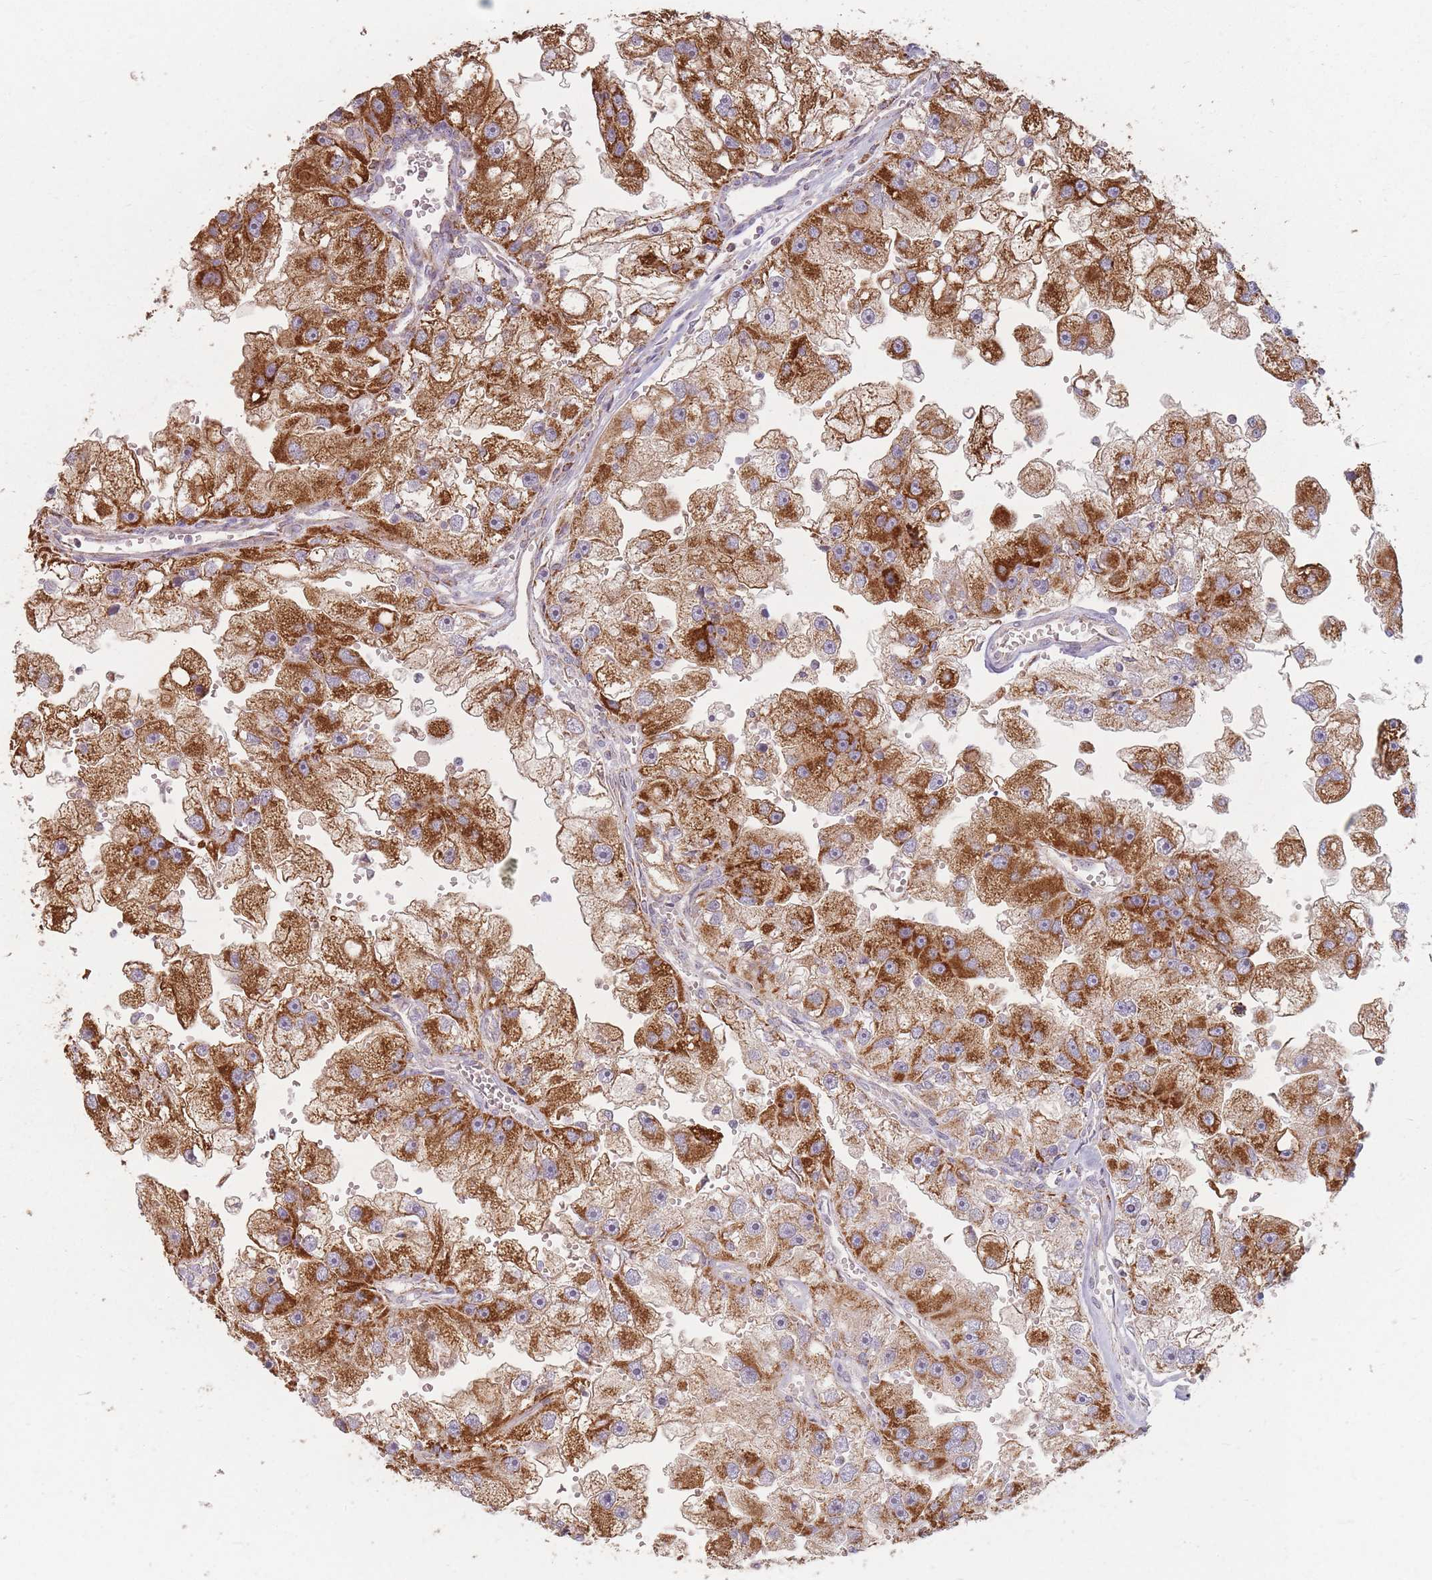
{"staining": {"intensity": "strong", "quantity": ">75%", "location": "cytoplasmic/membranous"}, "tissue": "renal cancer", "cell_type": "Tumor cells", "image_type": "cancer", "snomed": [{"axis": "morphology", "description": "Adenocarcinoma, NOS"}, {"axis": "topography", "description": "Kidney"}], "caption": "IHC image of adenocarcinoma (renal) stained for a protein (brown), which reveals high levels of strong cytoplasmic/membranous expression in about >75% of tumor cells.", "gene": "ESRP2", "patient": {"sex": "male", "age": 63}}